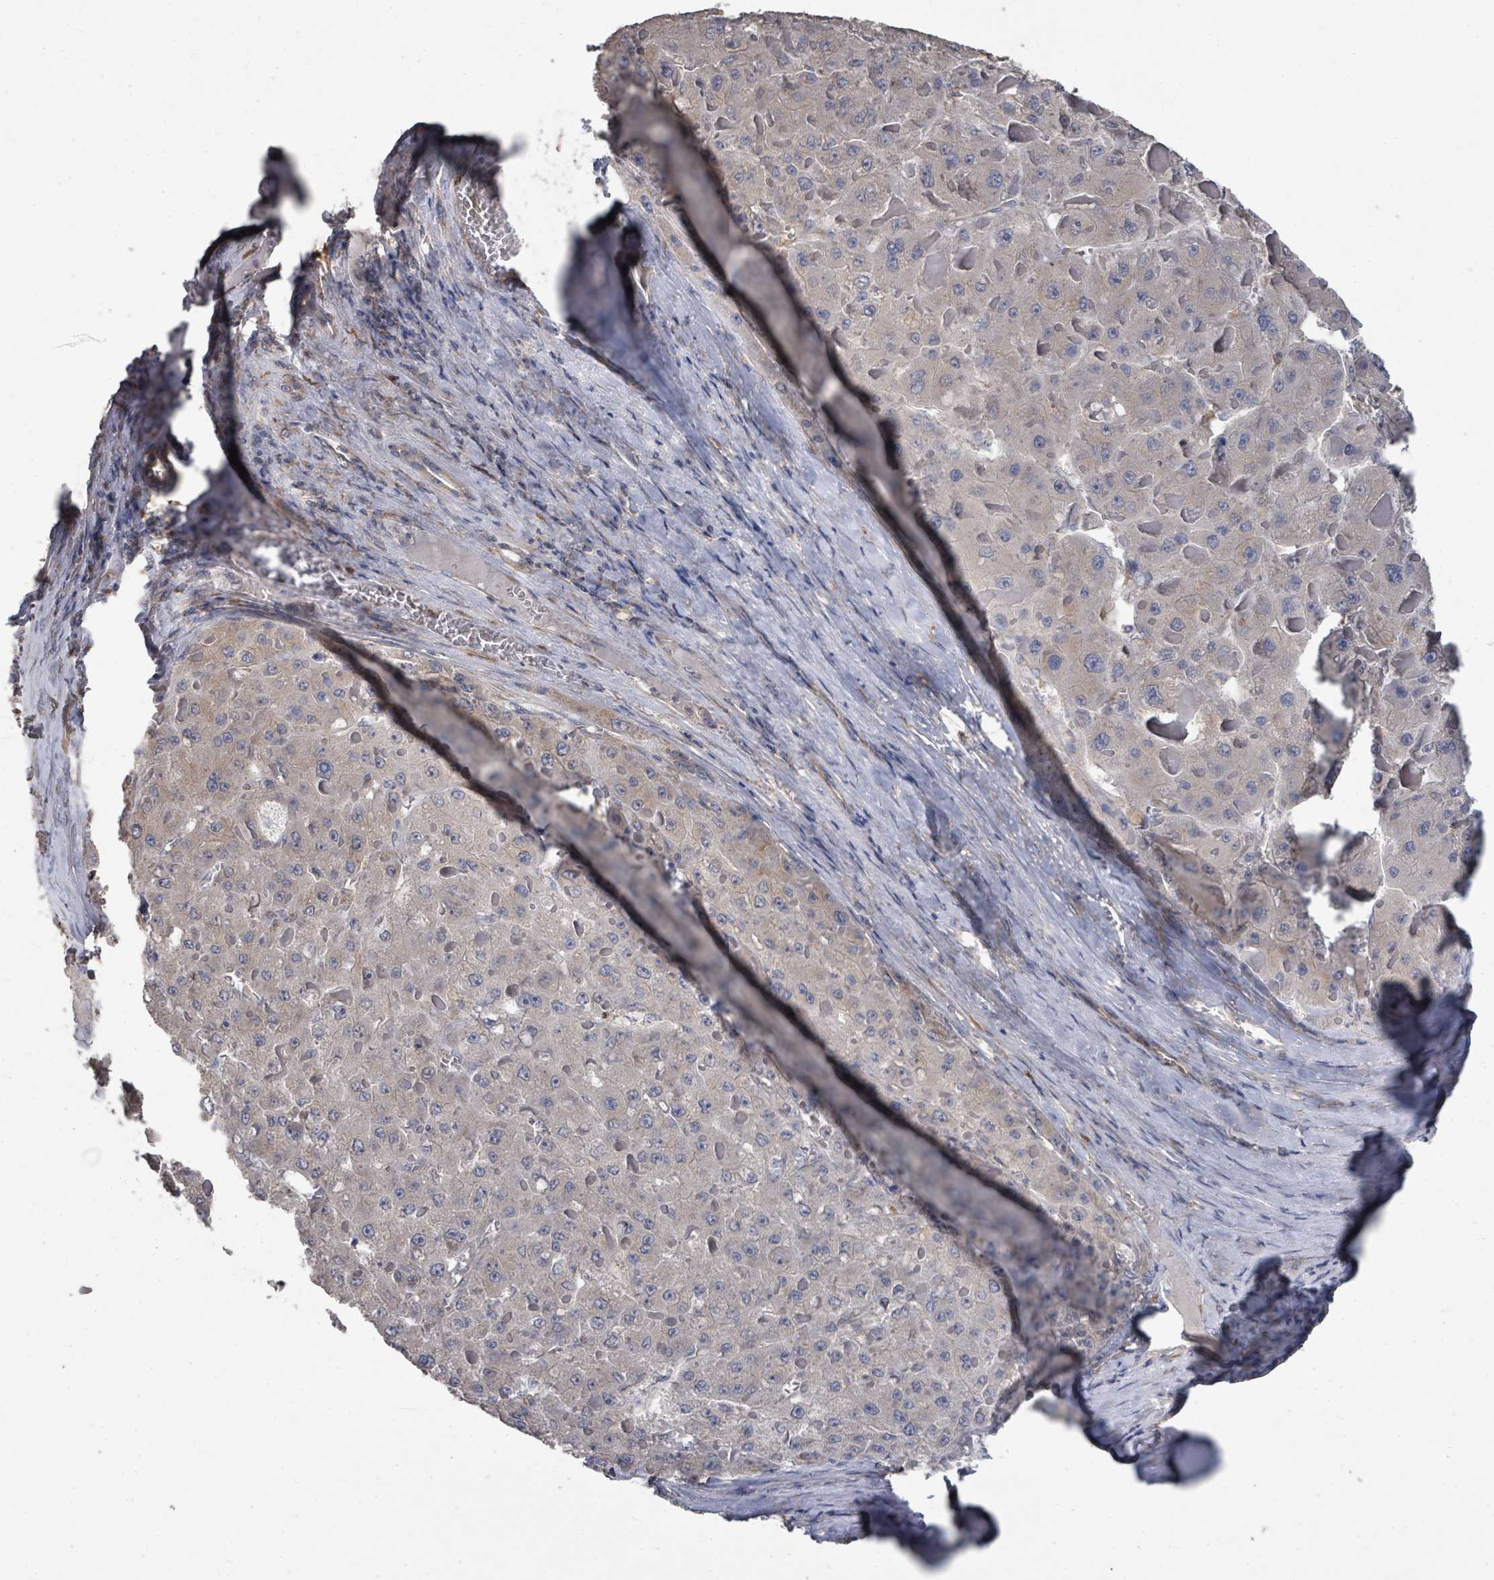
{"staining": {"intensity": "negative", "quantity": "none", "location": "none"}, "tissue": "liver cancer", "cell_type": "Tumor cells", "image_type": "cancer", "snomed": [{"axis": "morphology", "description": "Carcinoma, Hepatocellular, NOS"}, {"axis": "topography", "description": "Liver"}], "caption": "Immunohistochemical staining of liver hepatocellular carcinoma demonstrates no significant expression in tumor cells.", "gene": "SLC9A7", "patient": {"sex": "female", "age": 73}}